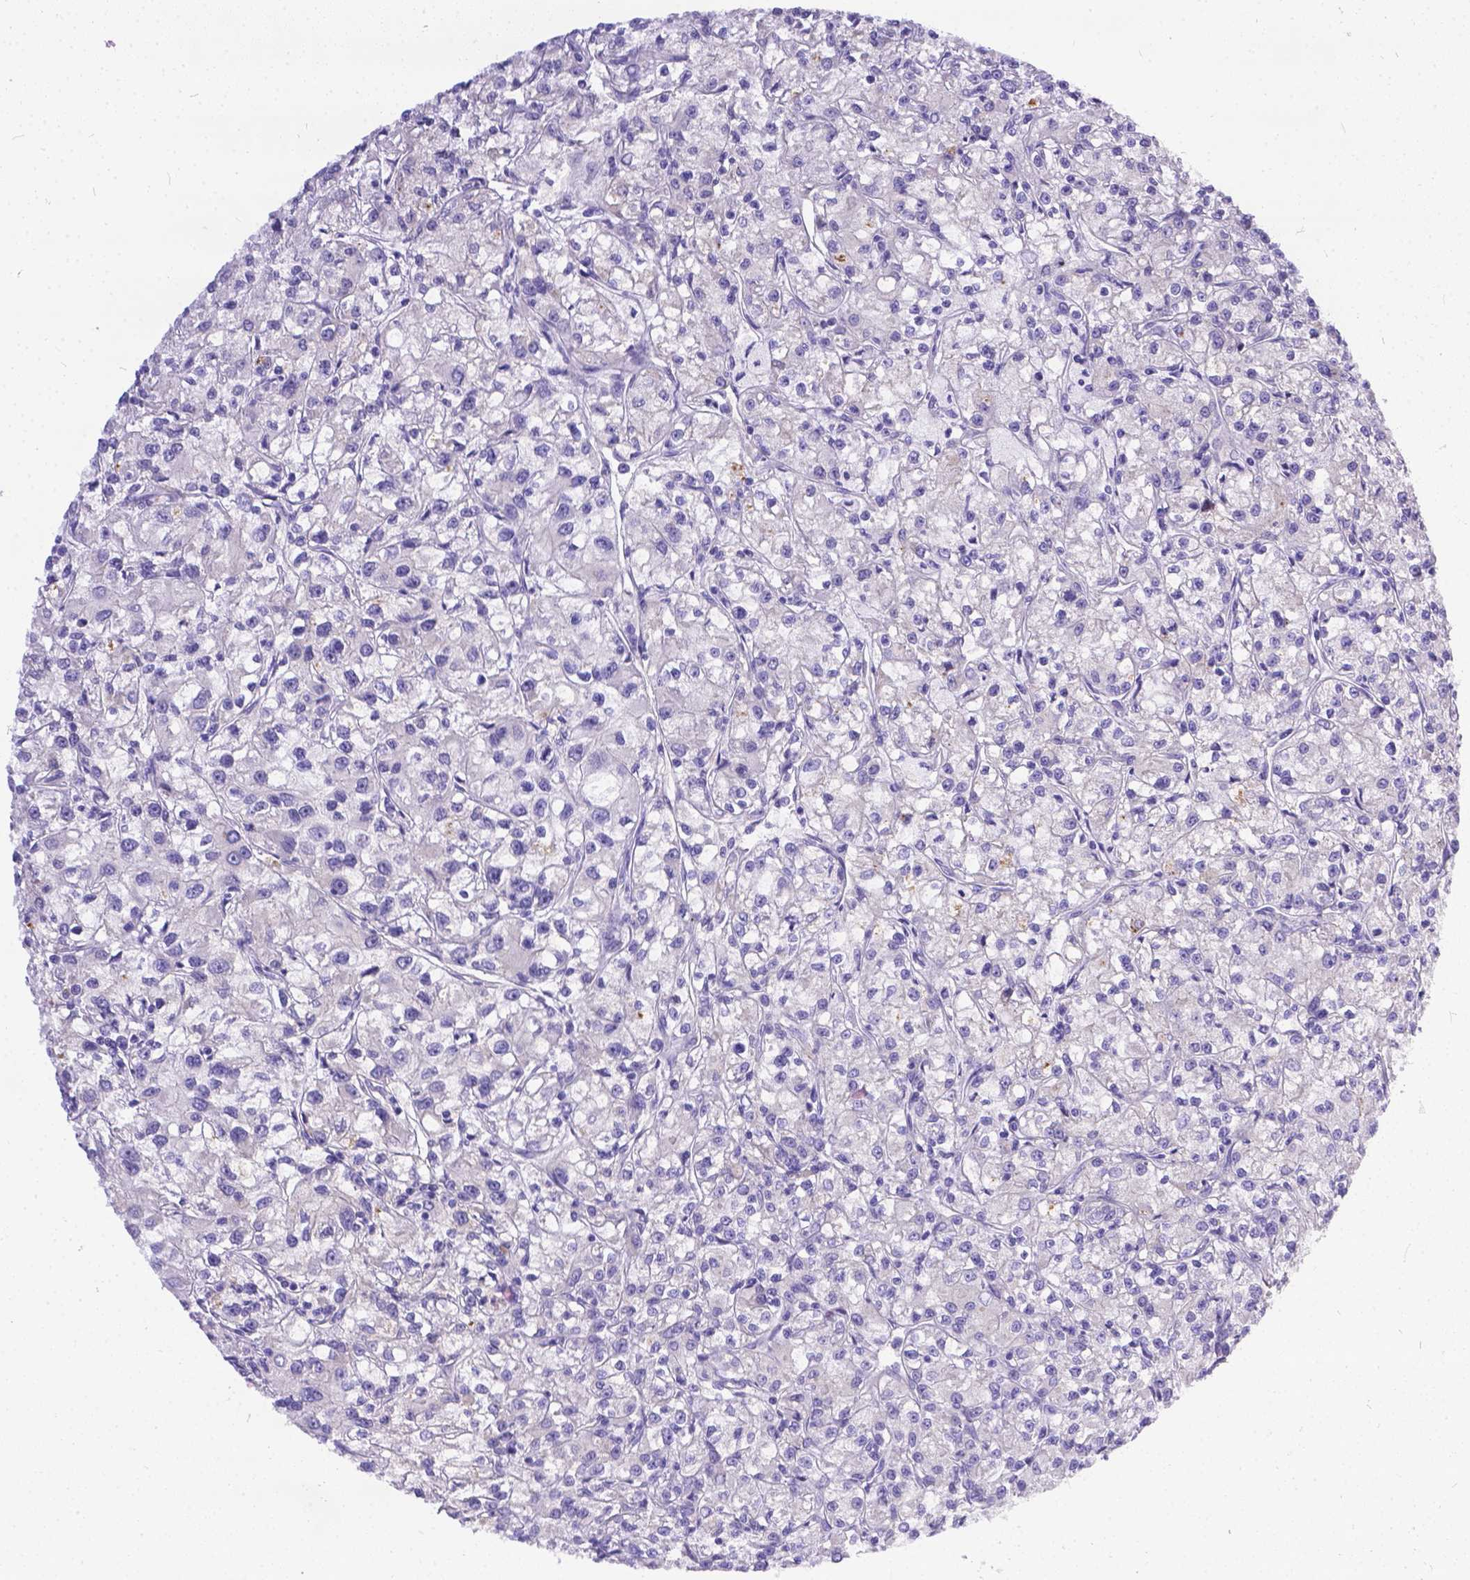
{"staining": {"intensity": "negative", "quantity": "none", "location": "none"}, "tissue": "renal cancer", "cell_type": "Tumor cells", "image_type": "cancer", "snomed": [{"axis": "morphology", "description": "Adenocarcinoma, NOS"}, {"axis": "topography", "description": "Kidney"}], "caption": "Protein analysis of renal cancer (adenocarcinoma) reveals no significant staining in tumor cells.", "gene": "DLEC1", "patient": {"sex": "female", "age": 59}}